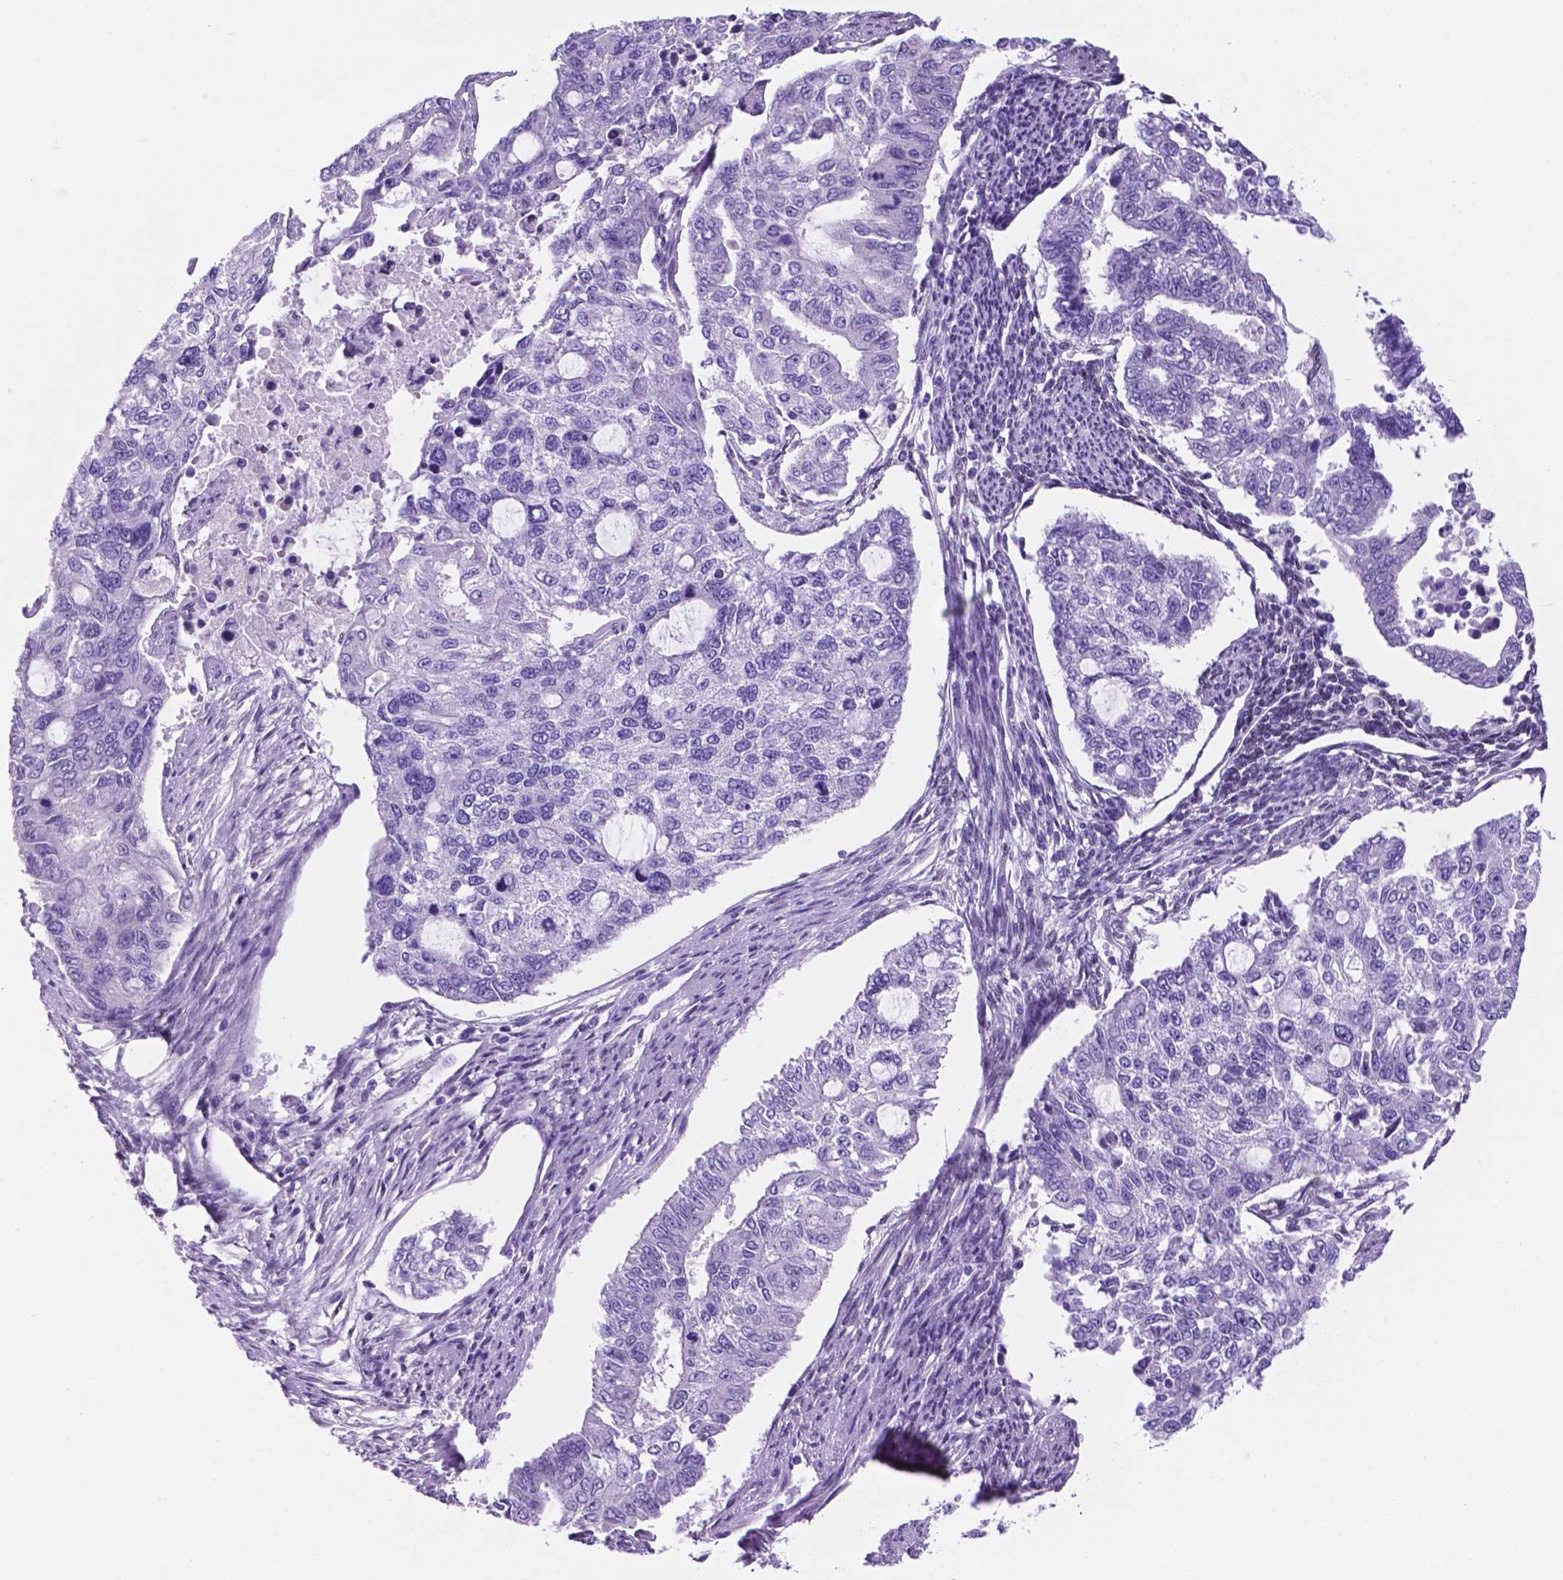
{"staining": {"intensity": "negative", "quantity": "none", "location": "none"}, "tissue": "endometrial cancer", "cell_type": "Tumor cells", "image_type": "cancer", "snomed": [{"axis": "morphology", "description": "Adenocarcinoma, NOS"}, {"axis": "topography", "description": "Uterus"}], "caption": "Immunohistochemistry histopathology image of neoplastic tissue: endometrial cancer stained with DAB (3,3'-diaminobenzidine) reveals no significant protein expression in tumor cells.", "gene": "TMEM210", "patient": {"sex": "female", "age": 59}}